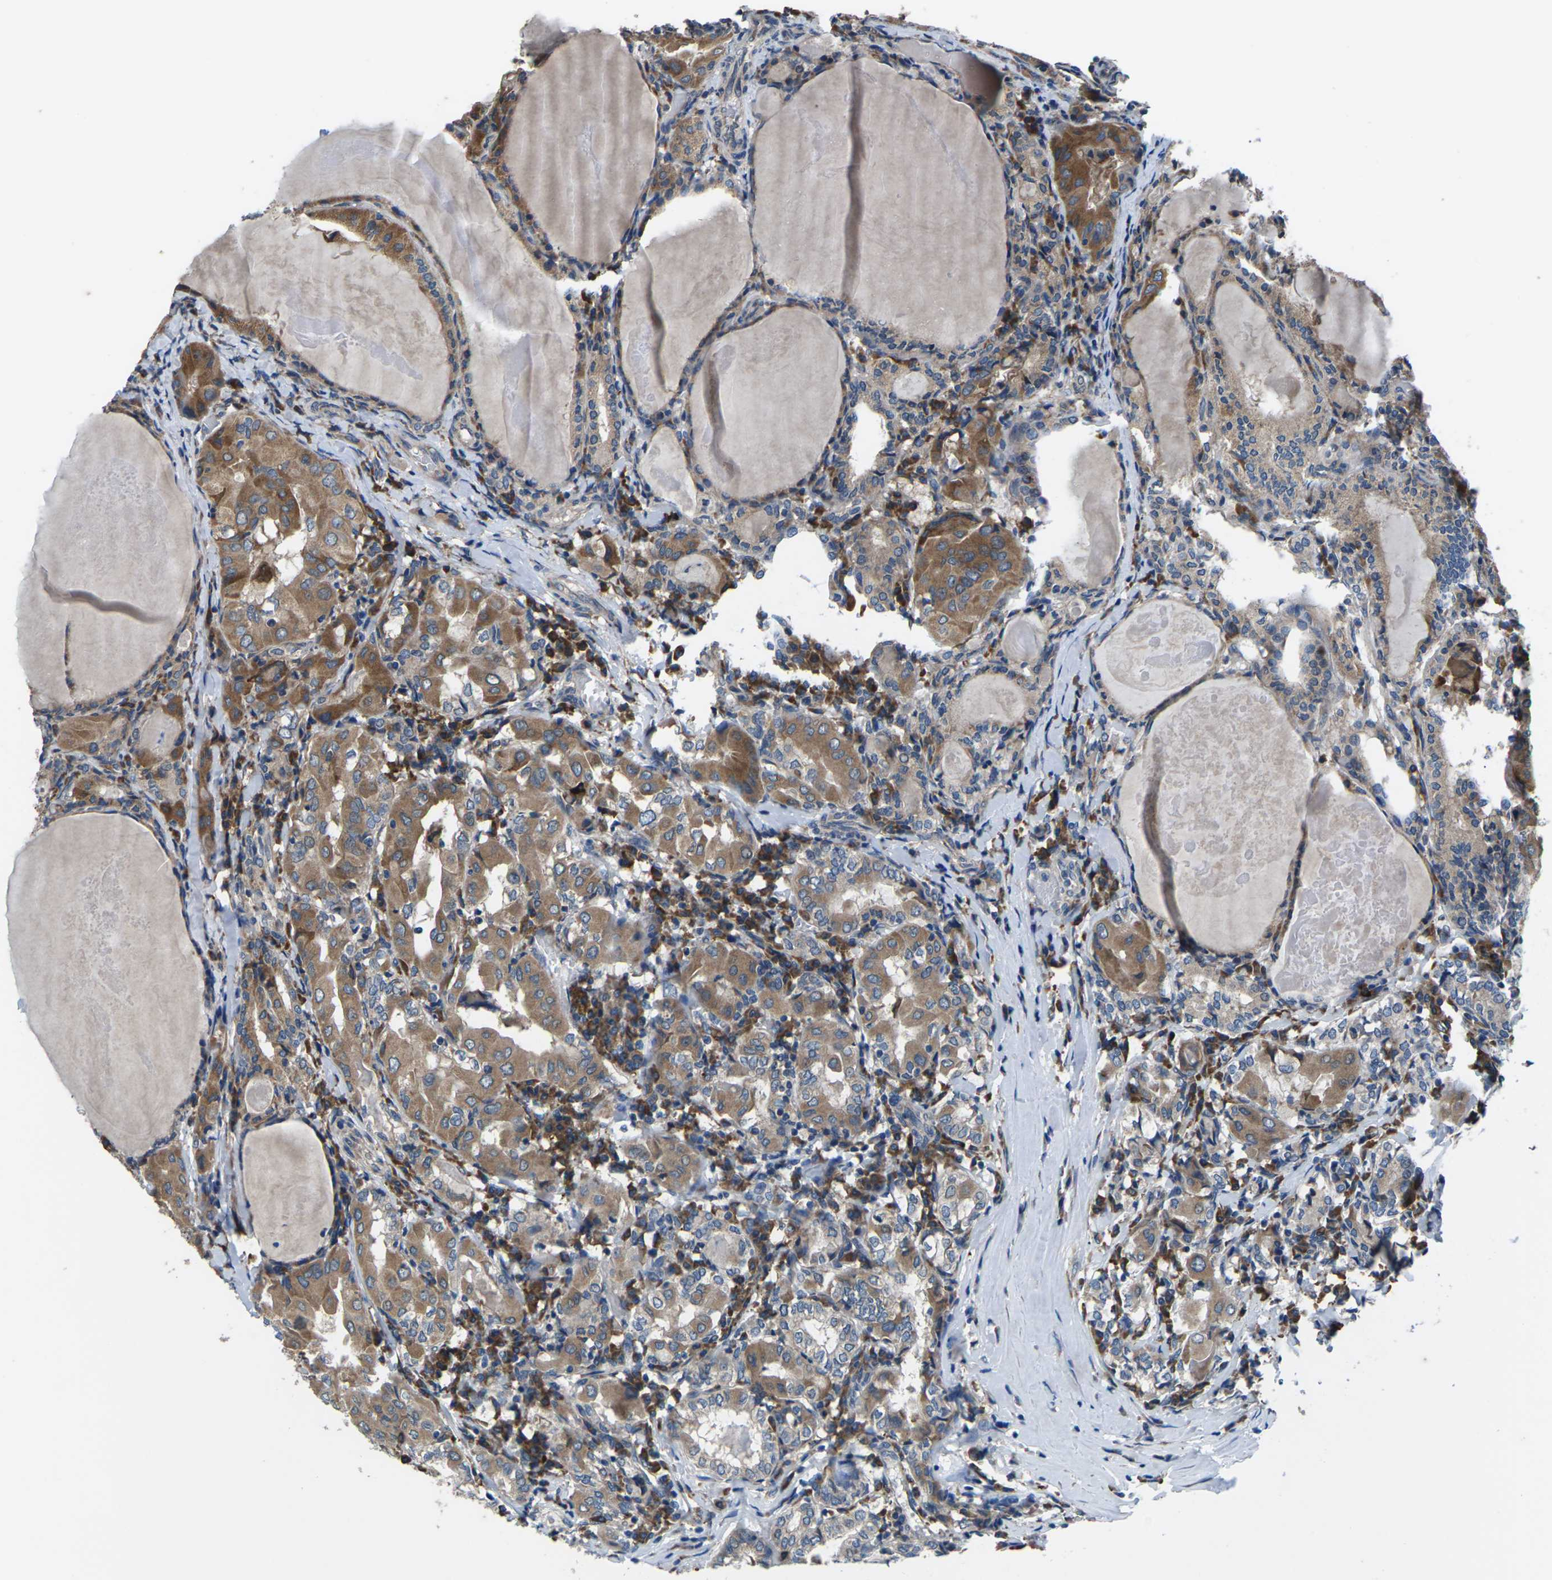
{"staining": {"intensity": "moderate", "quantity": ">75%", "location": "cytoplasmic/membranous"}, "tissue": "thyroid cancer", "cell_type": "Tumor cells", "image_type": "cancer", "snomed": [{"axis": "morphology", "description": "Papillary adenocarcinoma, NOS"}, {"axis": "topography", "description": "Thyroid gland"}], "caption": "An immunohistochemistry (IHC) histopathology image of tumor tissue is shown. Protein staining in brown highlights moderate cytoplasmic/membranous positivity in thyroid papillary adenocarcinoma within tumor cells.", "gene": "GABRP", "patient": {"sex": "female", "age": 42}}